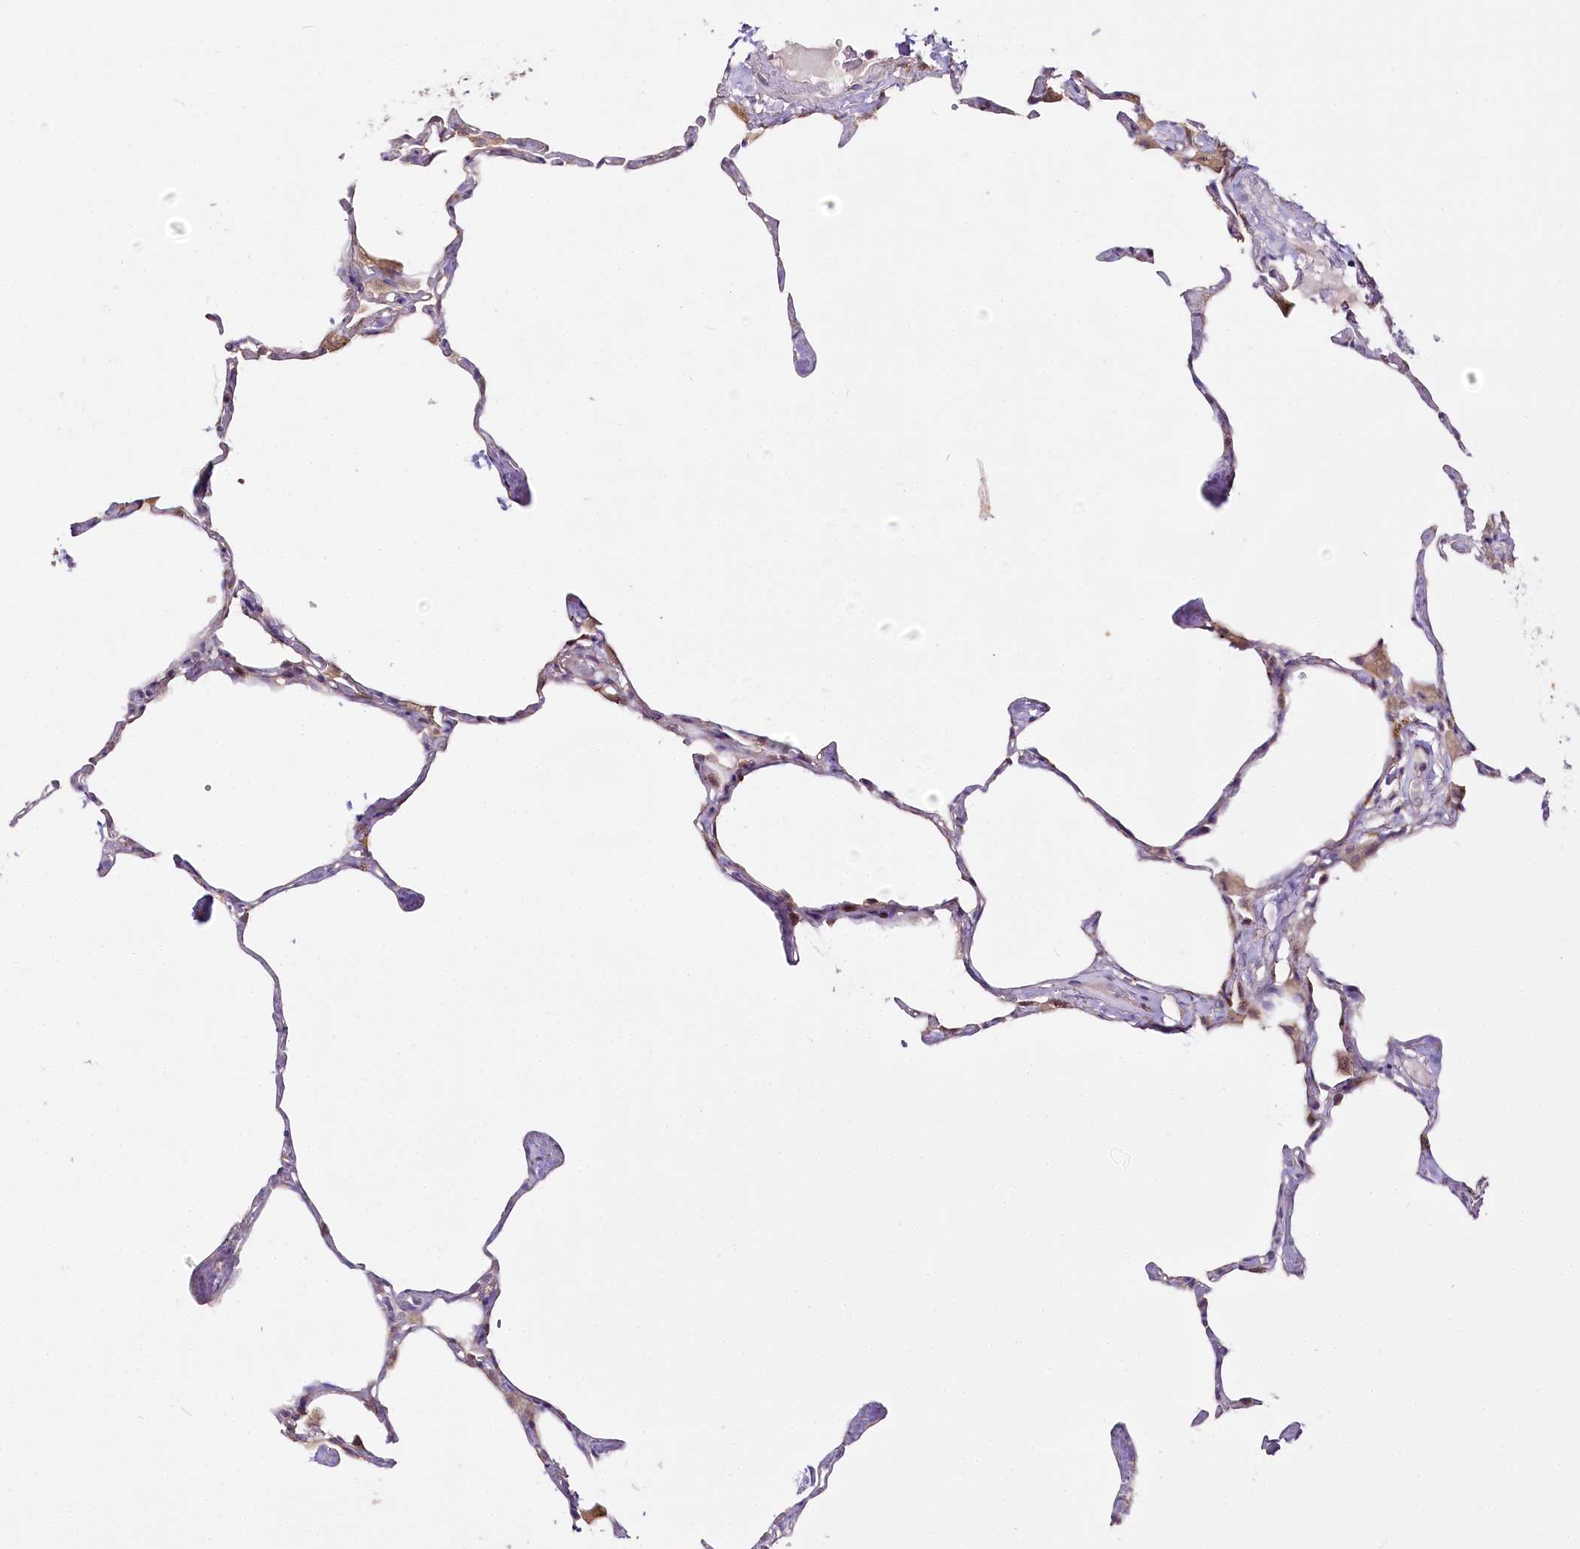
{"staining": {"intensity": "weak", "quantity": "<25%", "location": "cytoplasmic/membranous"}, "tissue": "lung", "cell_type": "Alveolar cells", "image_type": "normal", "snomed": [{"axis": "morphology", "description": "Normal tissue, NOS"}, {"axis": "topography", "description": "Lung"}], "caption": "Histopathology image shows no significant protein positivity in alveolar cells of unremarkable lung. Brightfield microscopy of immunohistochemistry (IHC) stained with DAB (brown) and hematoxylin (blue), captured at high magnification.", "gene": "ZNF226", "patient": {"sex": "male", "age": 65}}